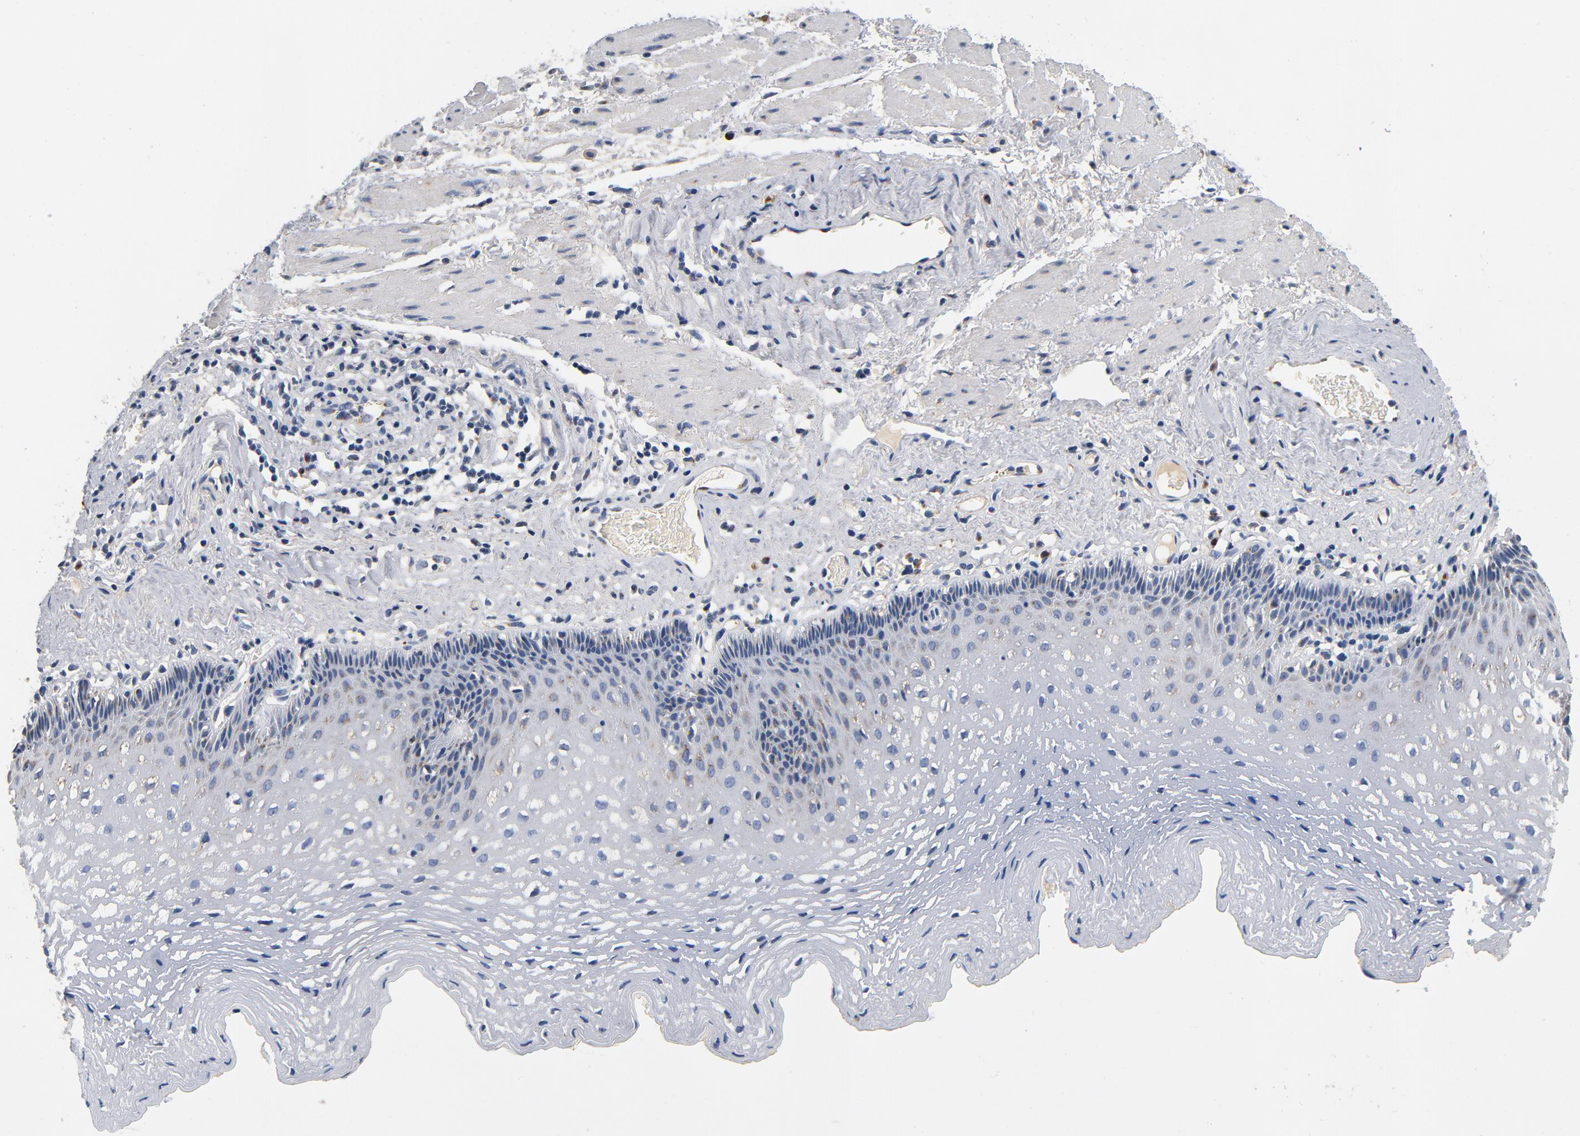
{"staining": {"intensity": "negative", "quantity": "none", "location": "none"}, "tissue": "esophagus", "cell_type": "Squamous epithelial cells", "image_type": "normal", "snomed": [{"axis": "morphology", "description": "Normal tissue, NOS"}, {"axis": "topography", "description": "Esophagus"}], "caption": "High power microscopy histopathology image of an immunohistochemistry histopathology image of benign esophagus, revealing no significant staining in squamous epithelial cells.", "gene": "LMAN2", "patient": {"sex": "female", "age": 70}}